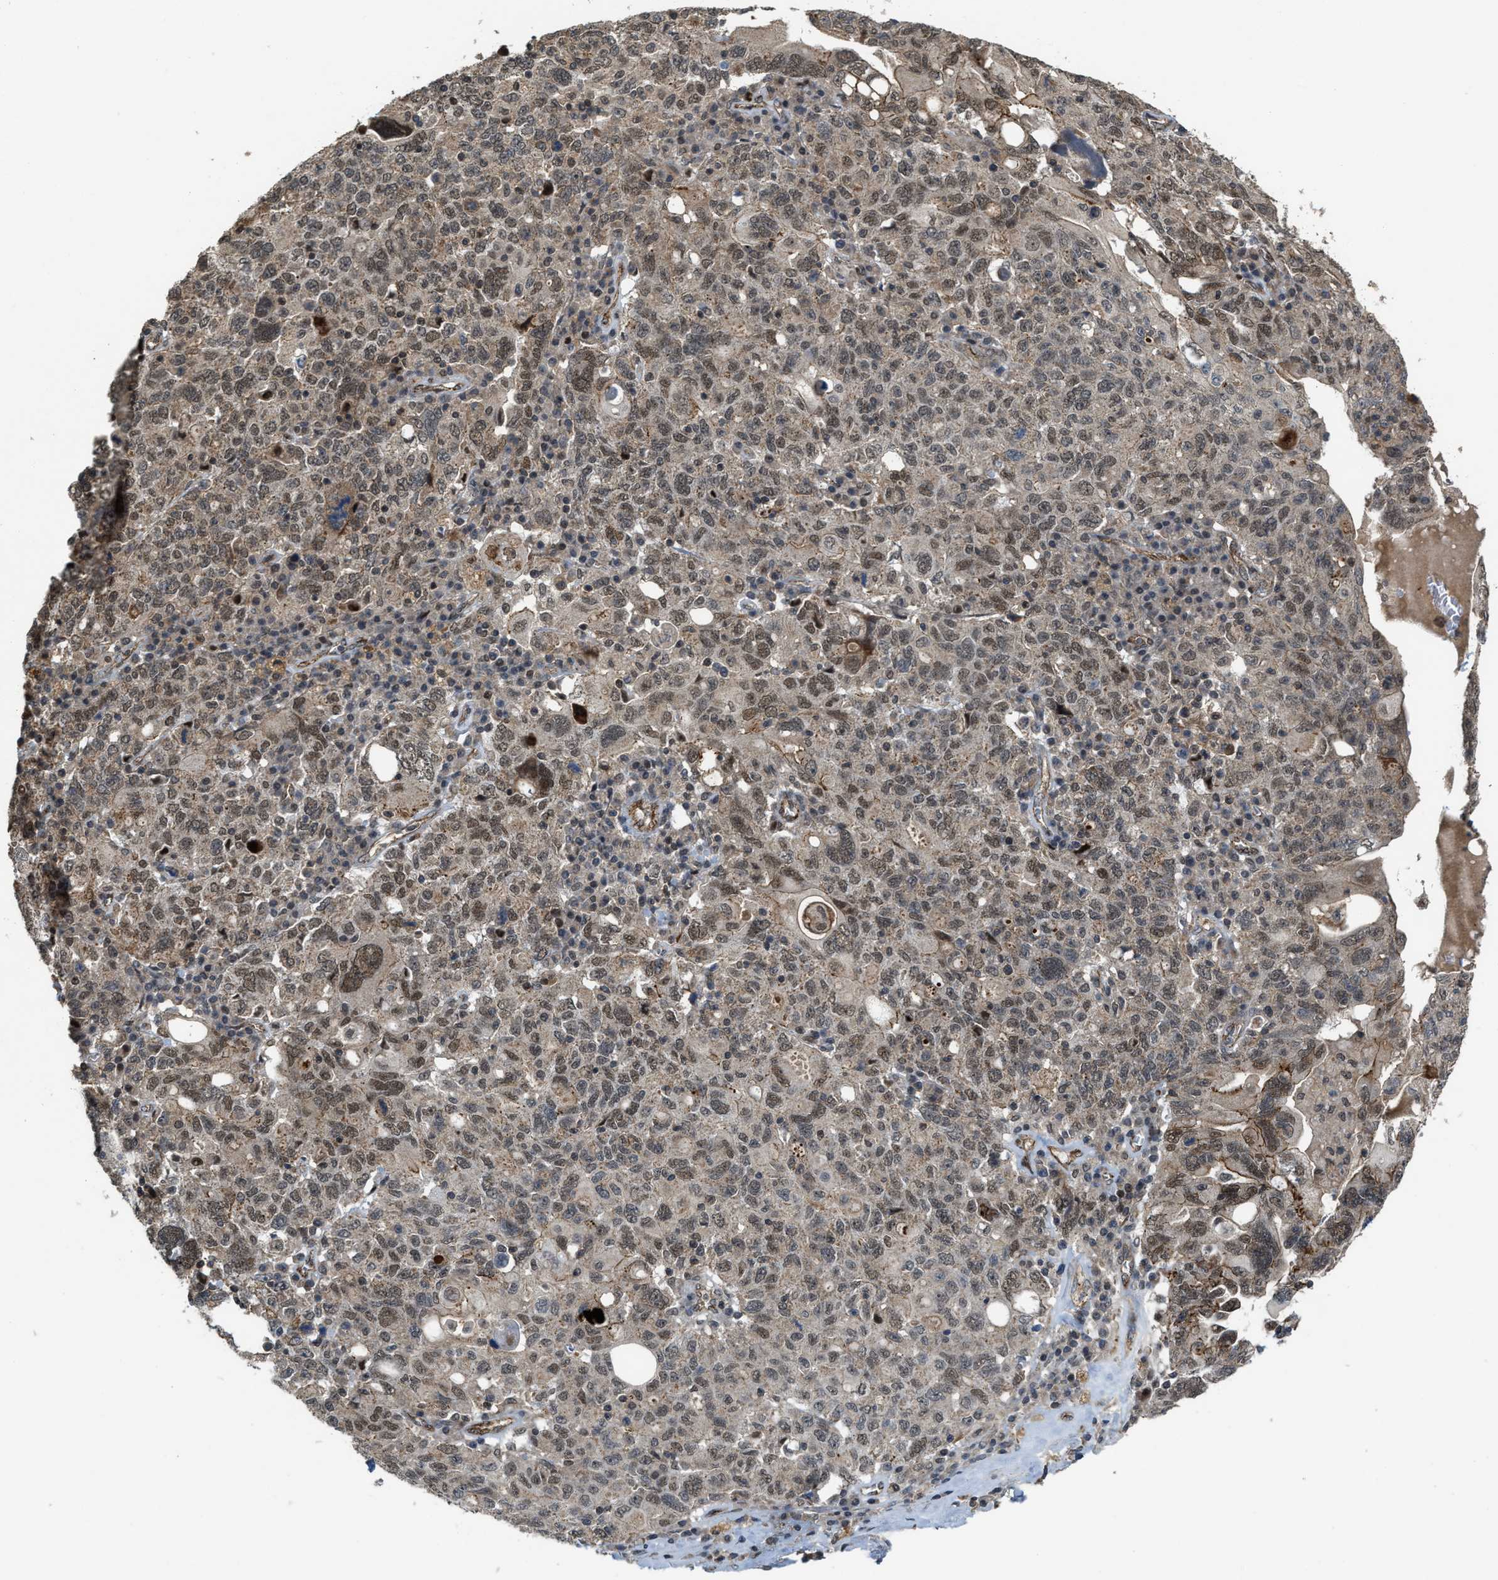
{"staining": {"intensity": "weak", "quantity": ">75%", "location": "cytoplasmic/membranous,nuclear"}, "tissue": "ovarian cancer", "cell_type": "Tumor cells", "image_type": "cancer", "snomed": [{"axis": "morphology", "description": "Carcinoma, endometroid"}, {"axis": "topography", "description": "Ovary"}], "caption": "The immunohistochemical stain shows weak cytoplasmic/membranous and nuclear expression in tumor cells of endometroid carcinoma (ovarian) tissue.", "gene": "DPF2", "patient": {"sex": "female", "age": 62}}